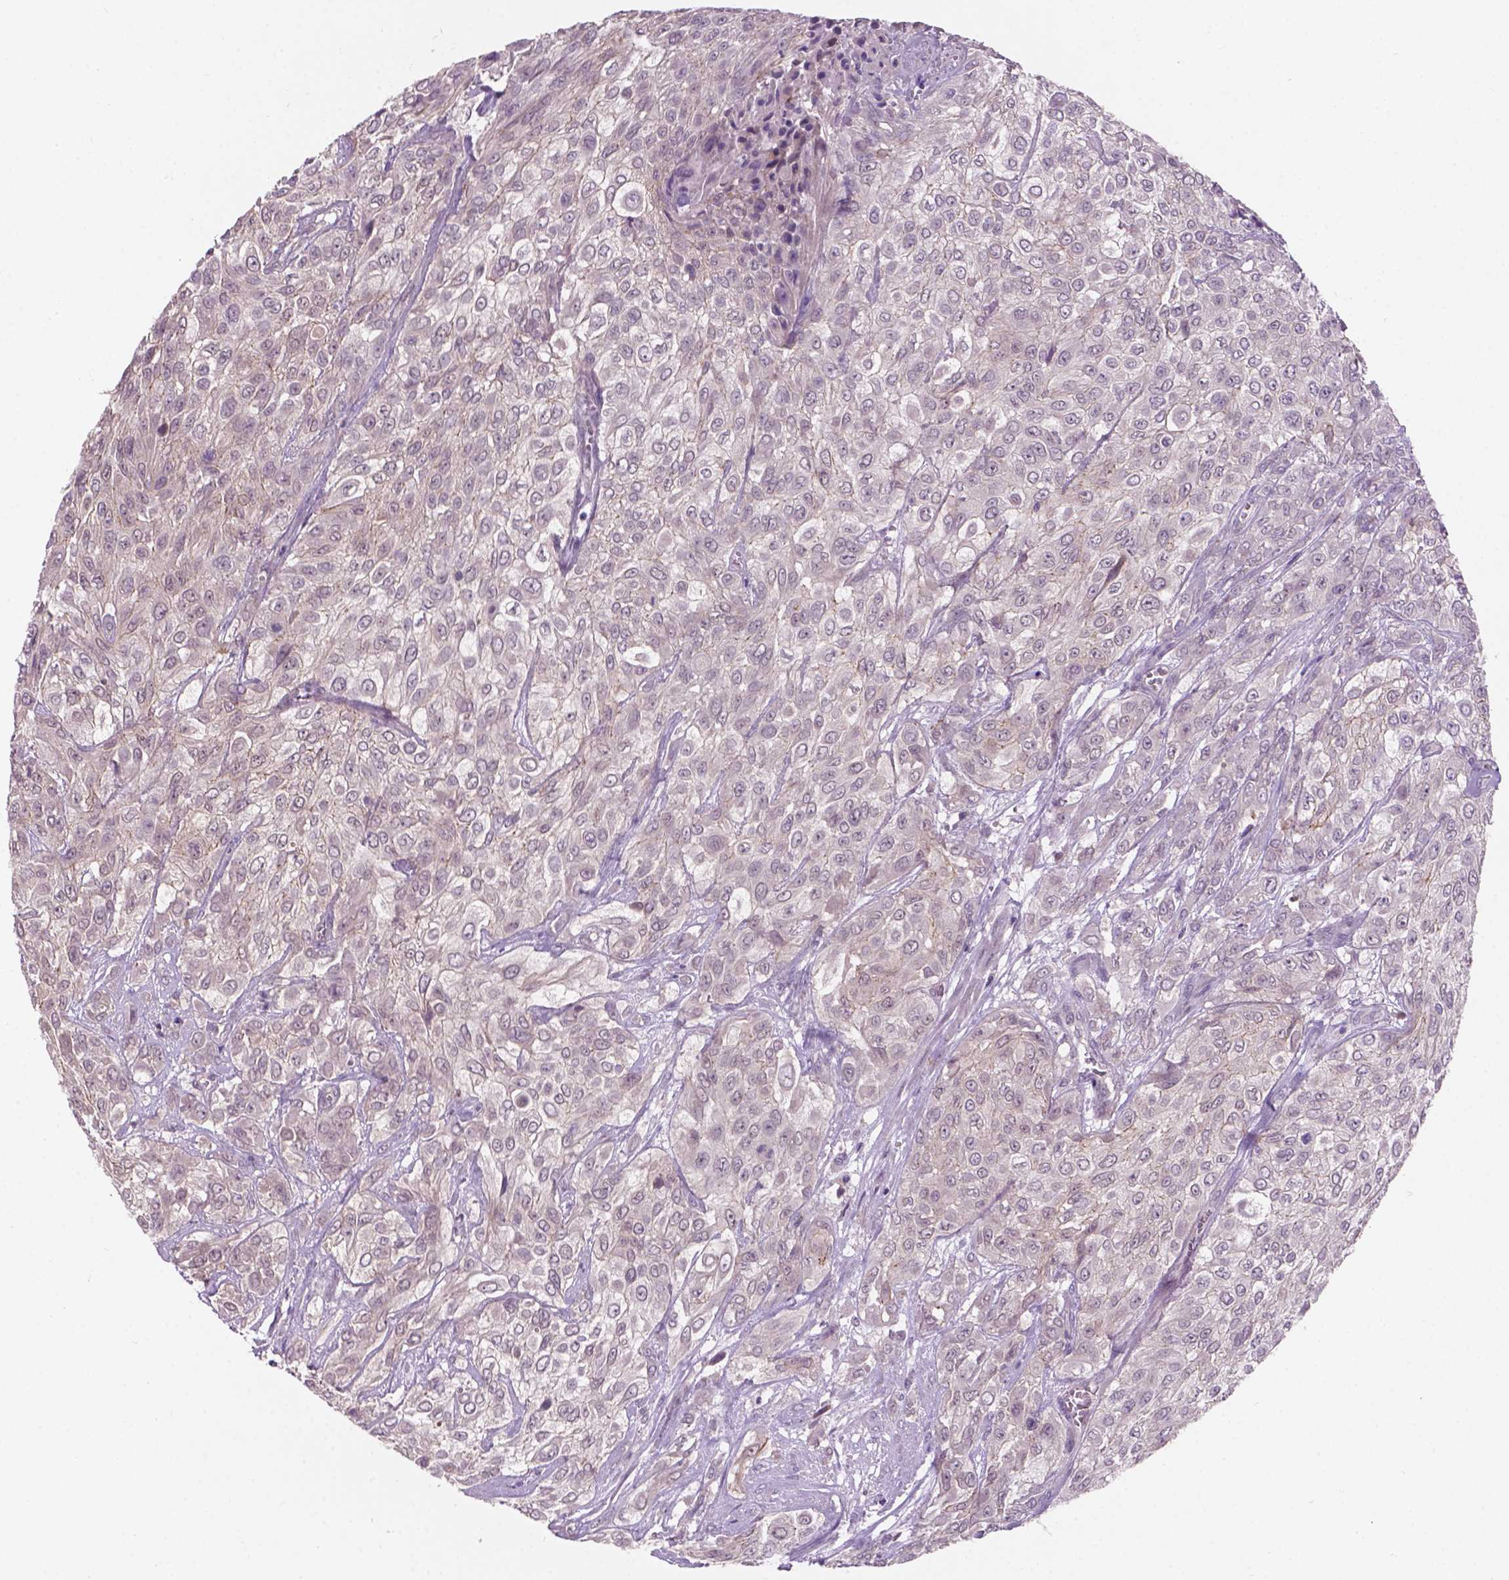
{"staining": {"intensity": "negative", "quantity": "none", "location": "none"}, "tissue": "urothelial cancer", "cell_type": "Tumor cells", "image_type": "cancer", "snomed": [{"axis": "morphology", "description": "Urothelial carcinoma, High grade"}, {"axis": "topography", "description": "Urinary bladder"}], "caption": "A high-resolution photomicrograph shows immunohistochemistry (IHC) staining of high-grade urothelial carcinoma, which demonstrates no significant expression in tumor cells. The staining was performed using DAB to visualize the protein expression in brown, while the nuclei were stained in blue with hematoxylin (Magnification: 20x).", "gene": "GXYLT2", "patient": {"sex": "male", "age": 57}}